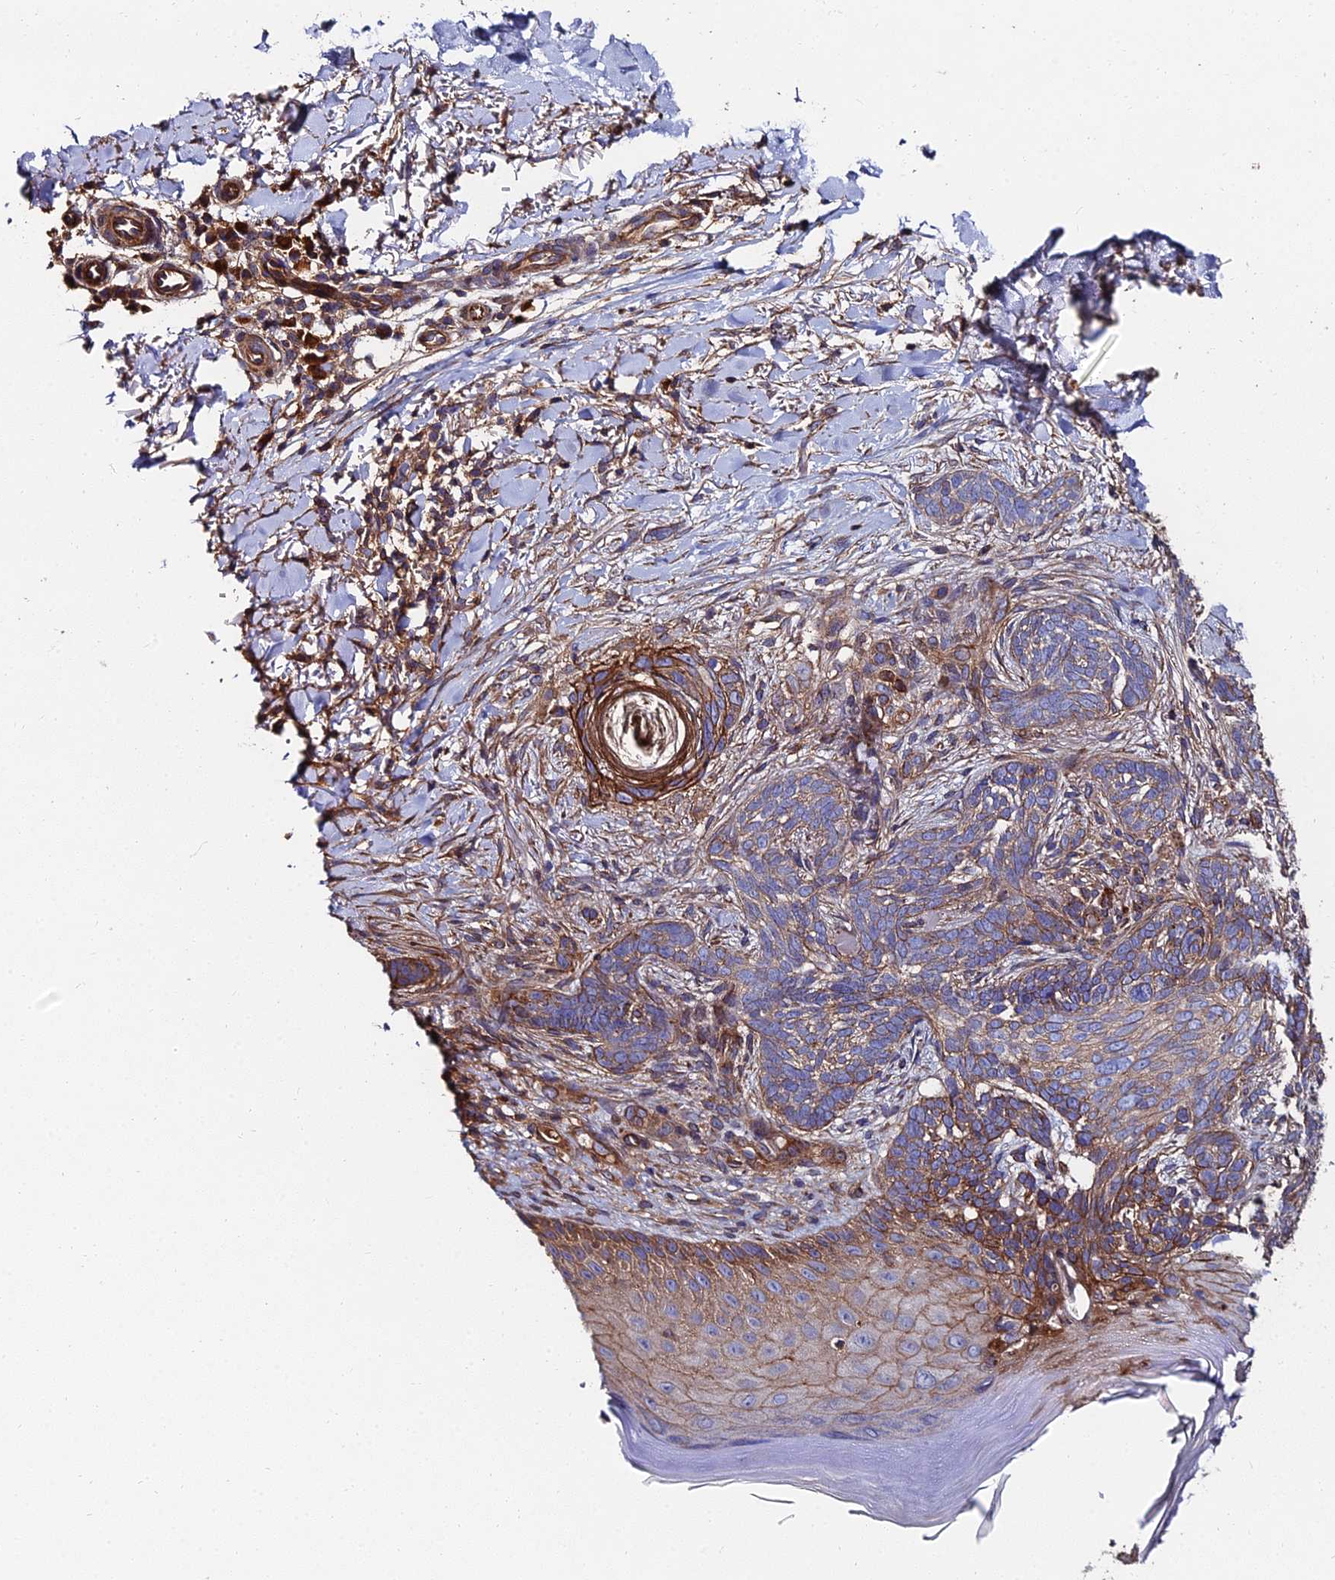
{"staining": {"intensity": "weak", "quantity": "25%-75%", "location": "cytoplasmic/membranous"}, "tissue": "skin cancer", "cell_type": "Tumor cells", "image_type": "cancer", "snomed": [{"axis": "morphology", "description": "Normal tissue, NOS"}, {"axis": "morphology", "description": "Basal cell carcinoma"}, {"axis": "topography", "description": "Skin"}], "caption": "Protein staining exhibits weak cytoplasmic/membranous staining in approximately 25%-75% of tumor cells in skin cancer (basal cell carcinoma).", "gene": "EXT1", "patient": {"sex": "female", "age": 67}}